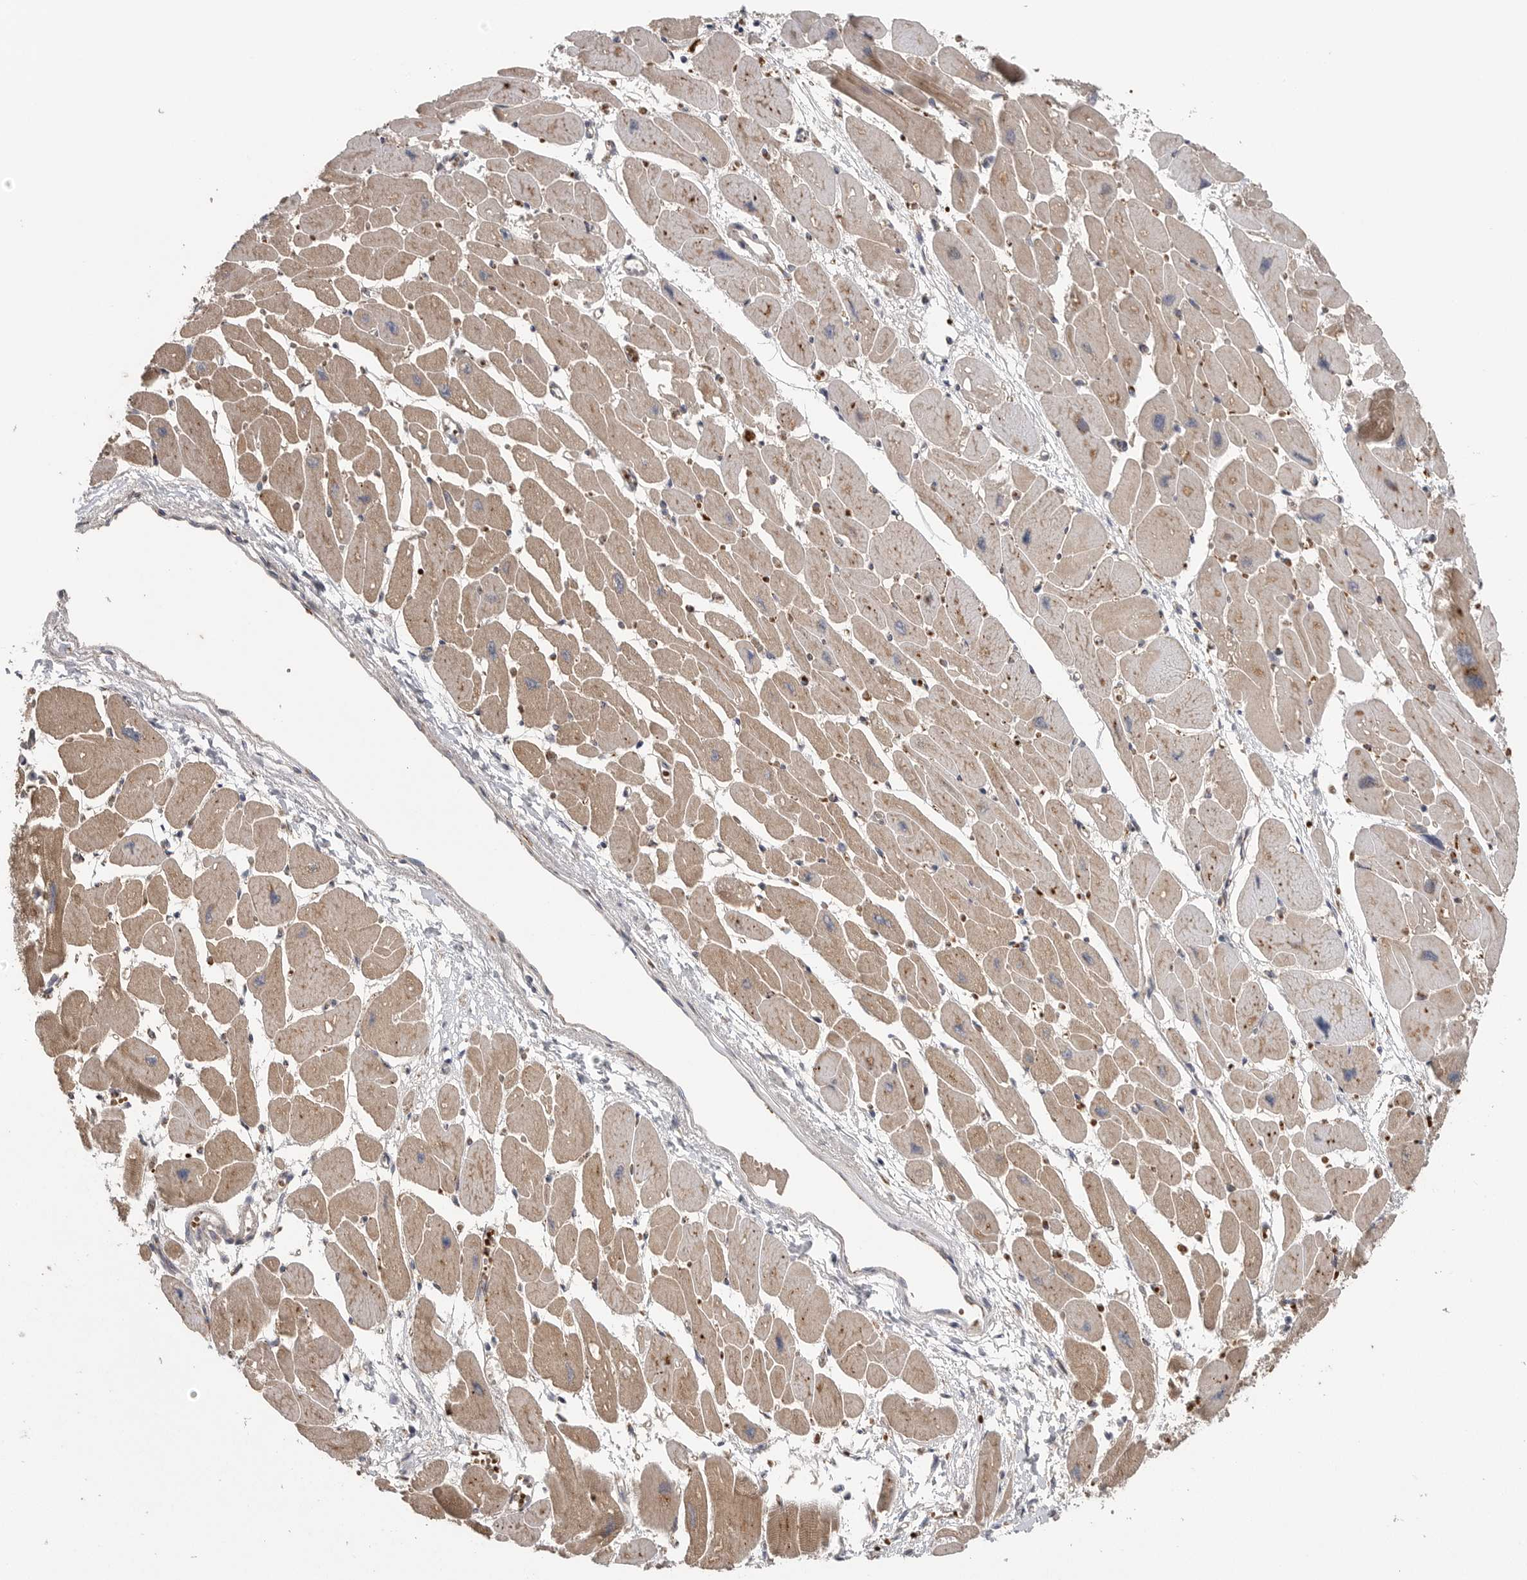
{"staining": {"intensity": "moderate", "quantity": ">75%", "location": "cytoplasmic/membranous"}, "tissue": "heart muscle", "cell_type": "Cardiomyocytes", "image_type": "normal", "snomed": [{"axis": "morphology", "description": "Normal tissue, NOS"}, {"axis": "topography", "description": "Heart"}], "caption": "This histopathology image shows unremarkable heart muscle stained with IHC to label a protein in brown. The cytoplasmic/membranous of cardiomyocytes show moderate positivity for the protein. Nuclei are counter-stained blue.", "gene": "GALNS", "patient": {"sex": "female", "age": 54}}